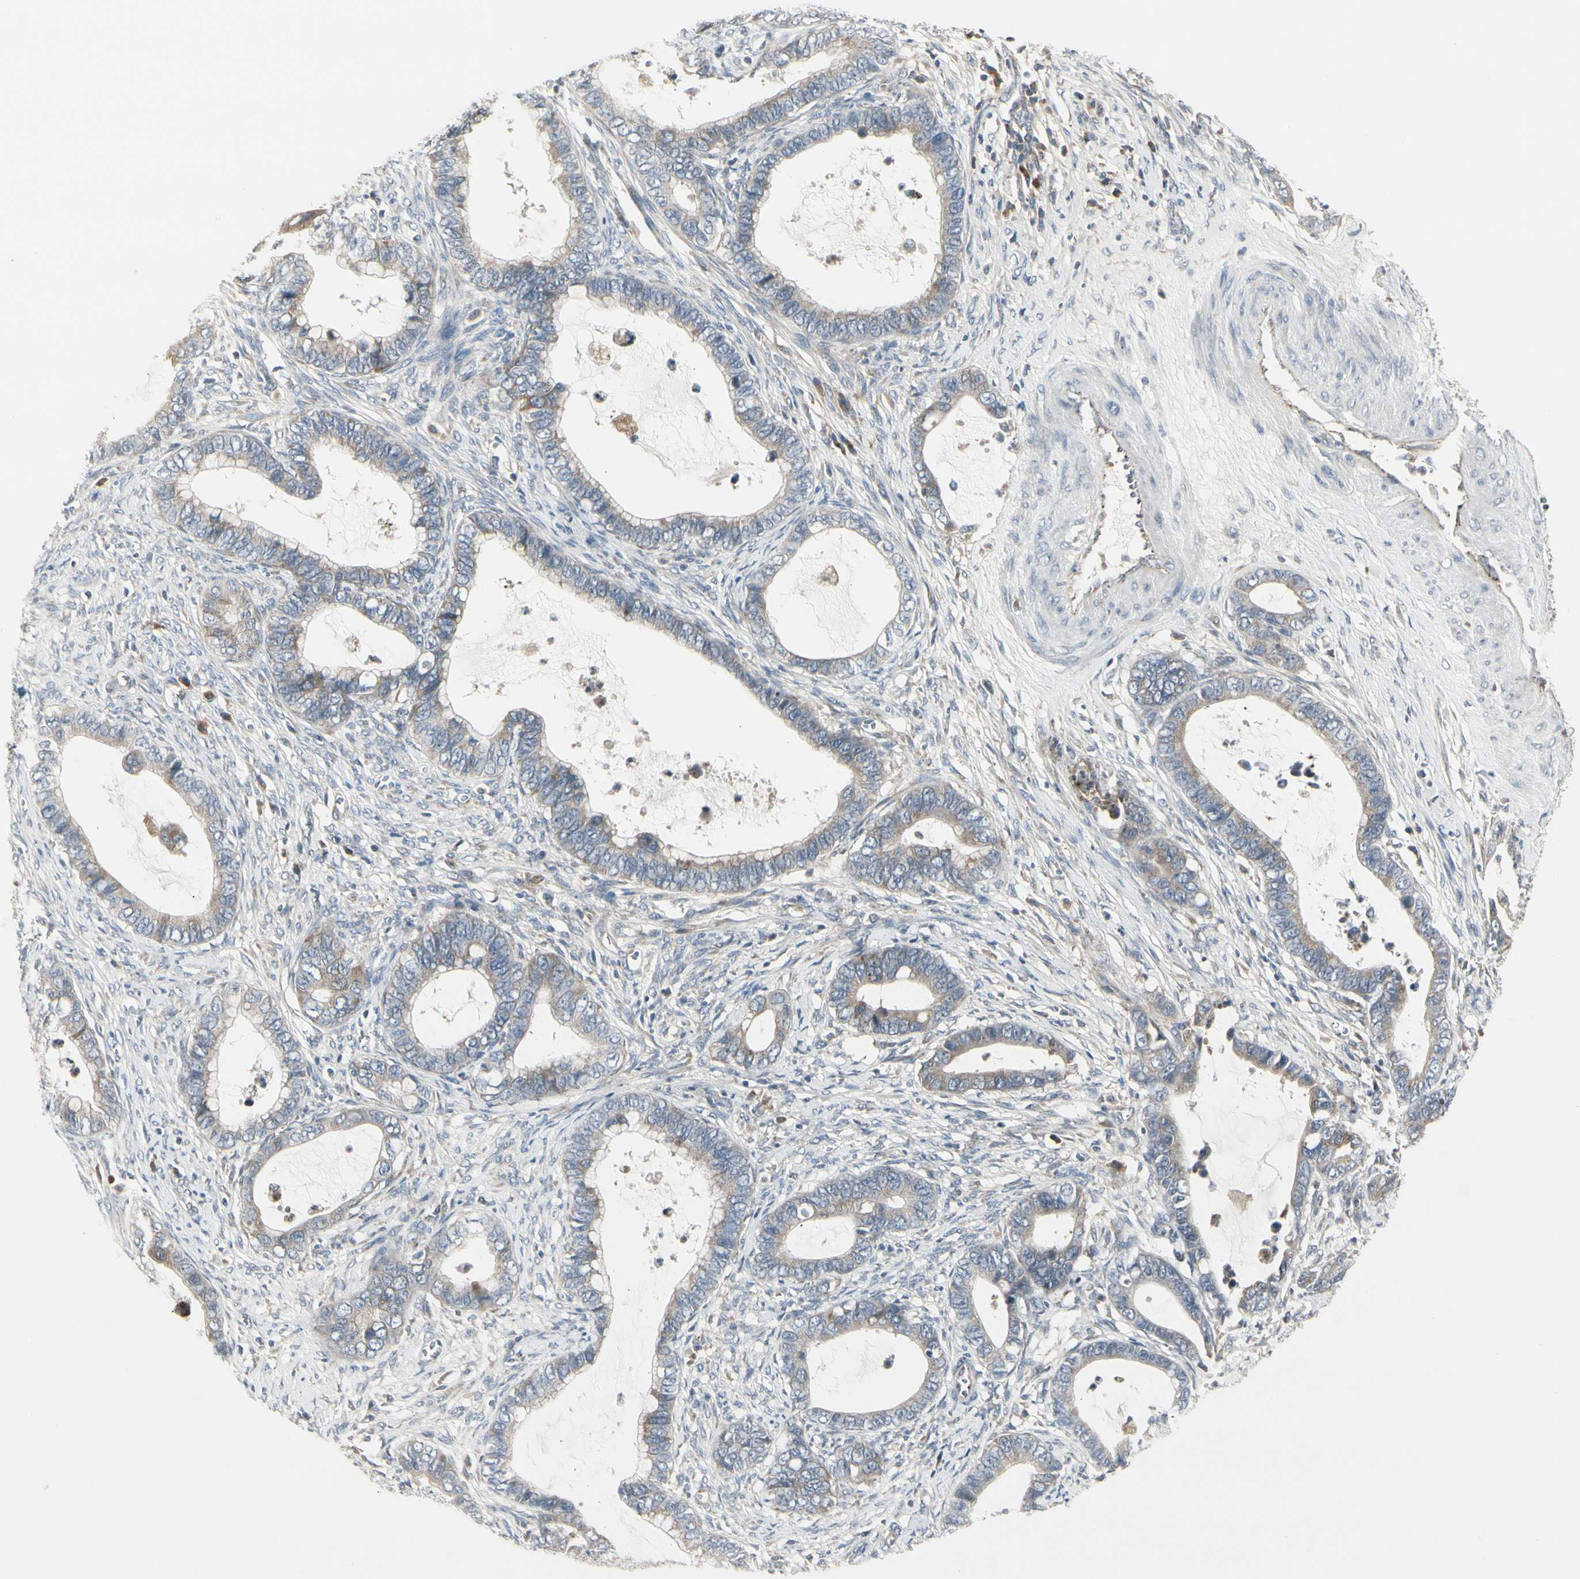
{"staining": {"intensity": "weak", "quantity": "25%-75%", "location": "cytoplasmic/membranous"}, "tissue": "cervical cancer", "cell_type": "Tumor cells", "image_type": "cancer", "snomed": [{"axis": "morphology", "description": "Adenocarcinoma, NOS"}, {"axis": "topography", "description": "Cervix"}], "caption": "Approximately 25%-75% of tumor cells in human cervical cancer (adenocarcinoma) demonstrate weak cytoplasmic/membranous protein positivity as visualized by brown immunohistochemical staining.", "gene": "GRN", "patient": {"sex": "female", "age": 44}}